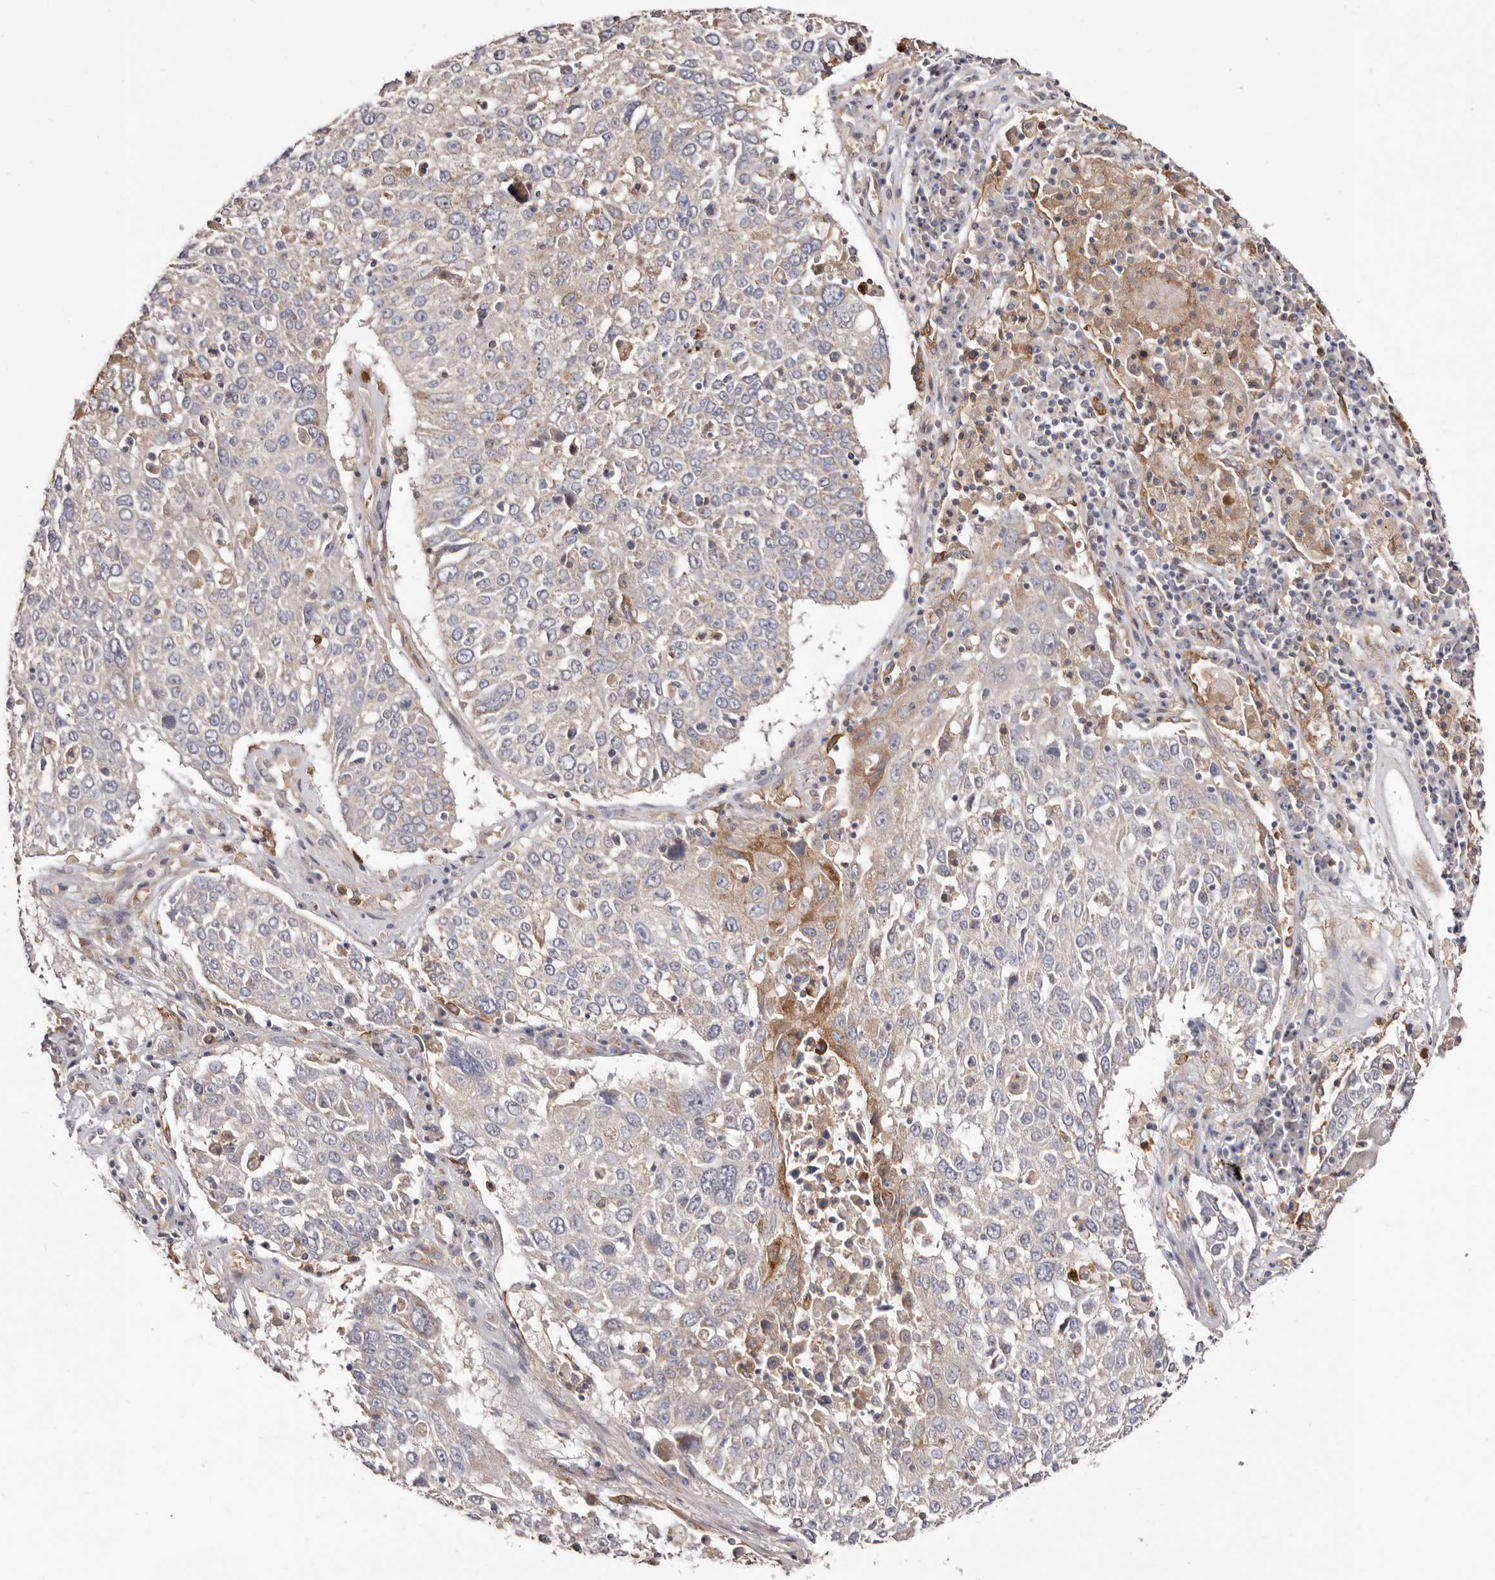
{"staining": {"intensity": "moderate", "quantity": "<25%", "location": "cytoplasmic/membranous"}, "tissue": "lung cancer", "cell_type": "Tumor cells", "image_type": "cancer", "snomed": [{"axis": "morphology", "description": "Squamous cell carcinoma, NOS"}, {"axis": "topography", "description": "Lung"}], "caption": "A low amount of moderate cytoplasmic/membranous expression is identified in approximately <25% of tumor cells in squamous cell carcinoma (lung) tissue.", "gene": "LRRC25", "patient": {"sex": "male", "age": 65}}